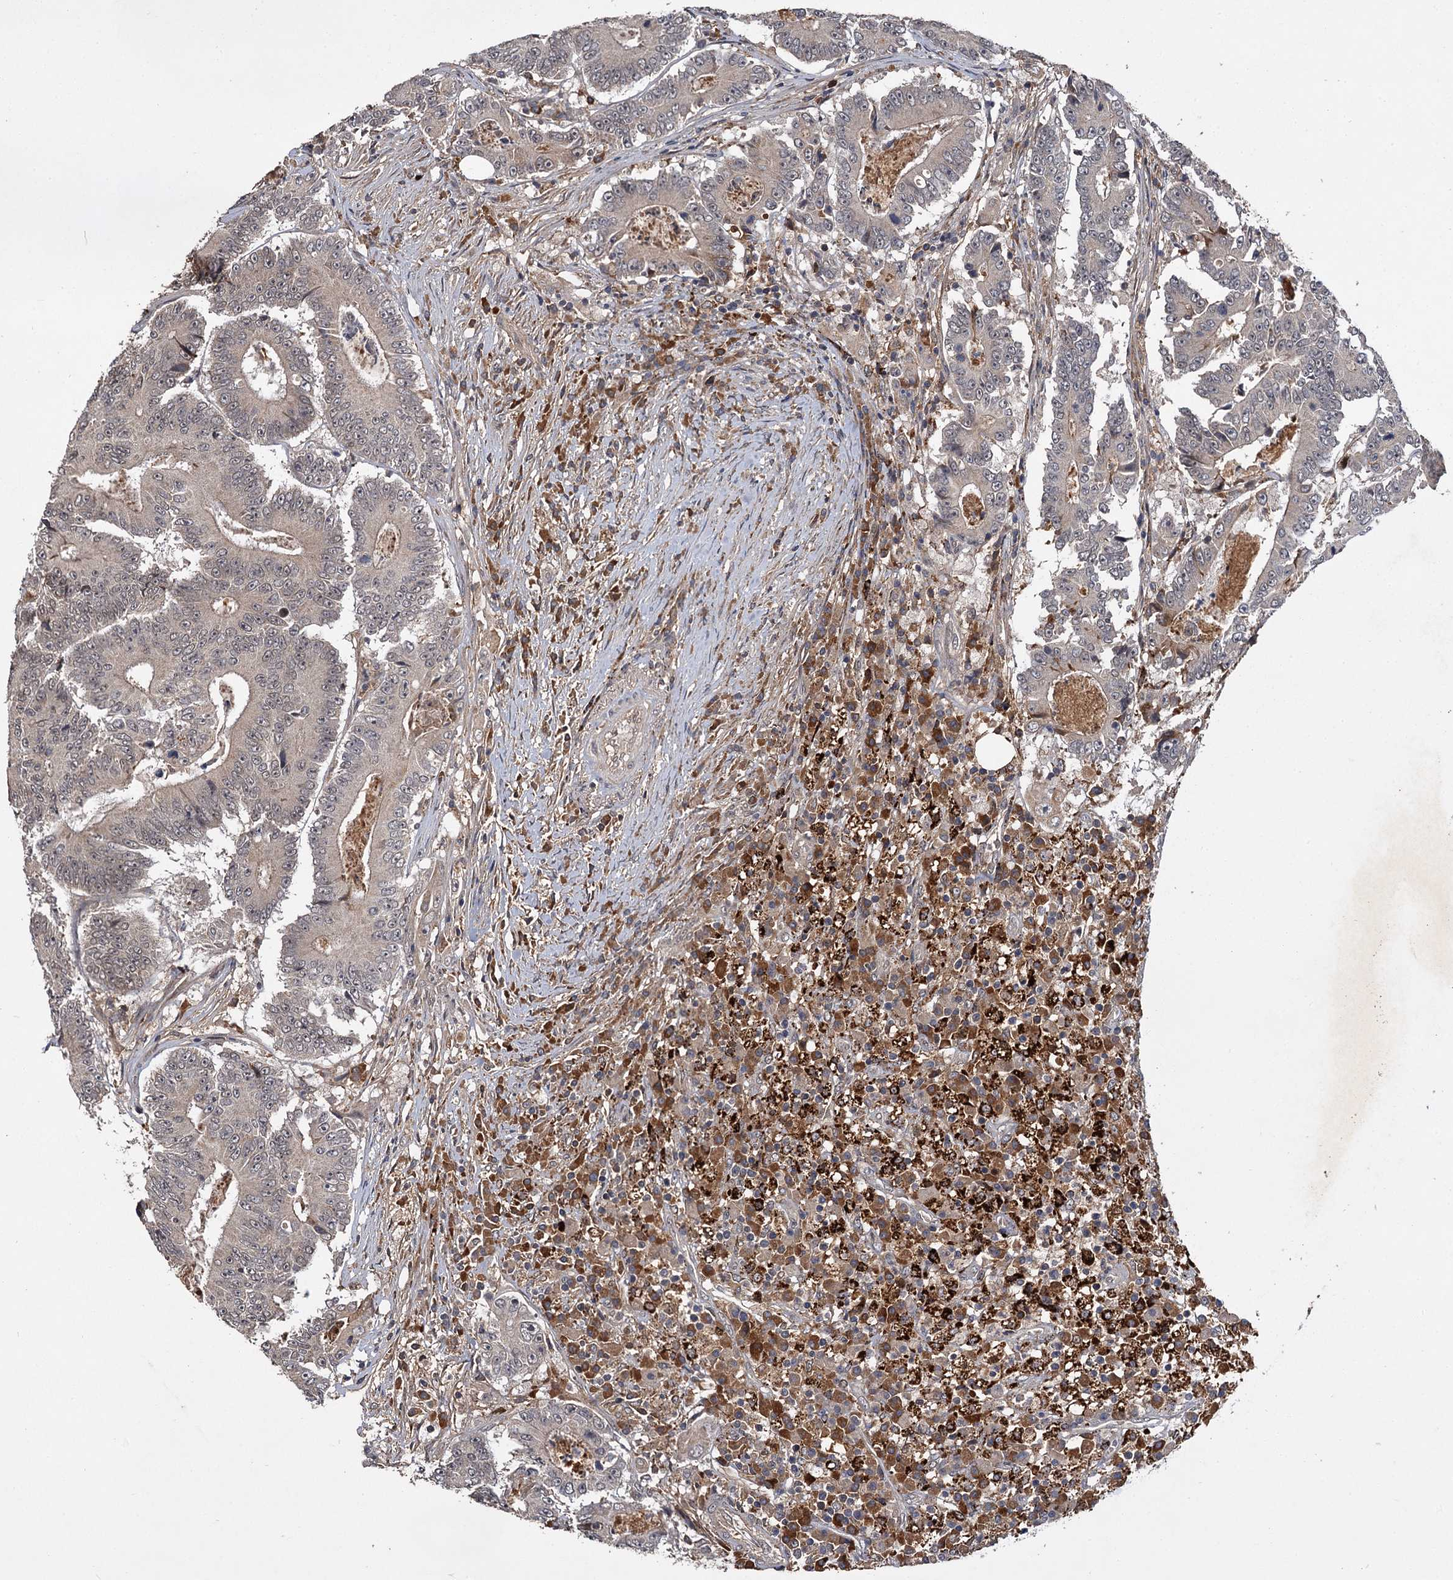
{"staining": {"intensity": "weak", "quantity": "<25%", "location": "cytoplasmic/membranous"}, "tissue": "colorectal cancer", "cell_type": "Tumor cells", "image_type": "cancer", "snomed": [{"axis": "morphology", "description": "Adenocarcinoma, NOS"}, {"axis": "topography", "description": "Colon"}], "caption": "Protein analysis of colorectal cancer (adenocarcinoma) exhibits no significant staining in tumor cells.", "gene": "MBD6", "patient": {"sex": "male", "age": 83}}